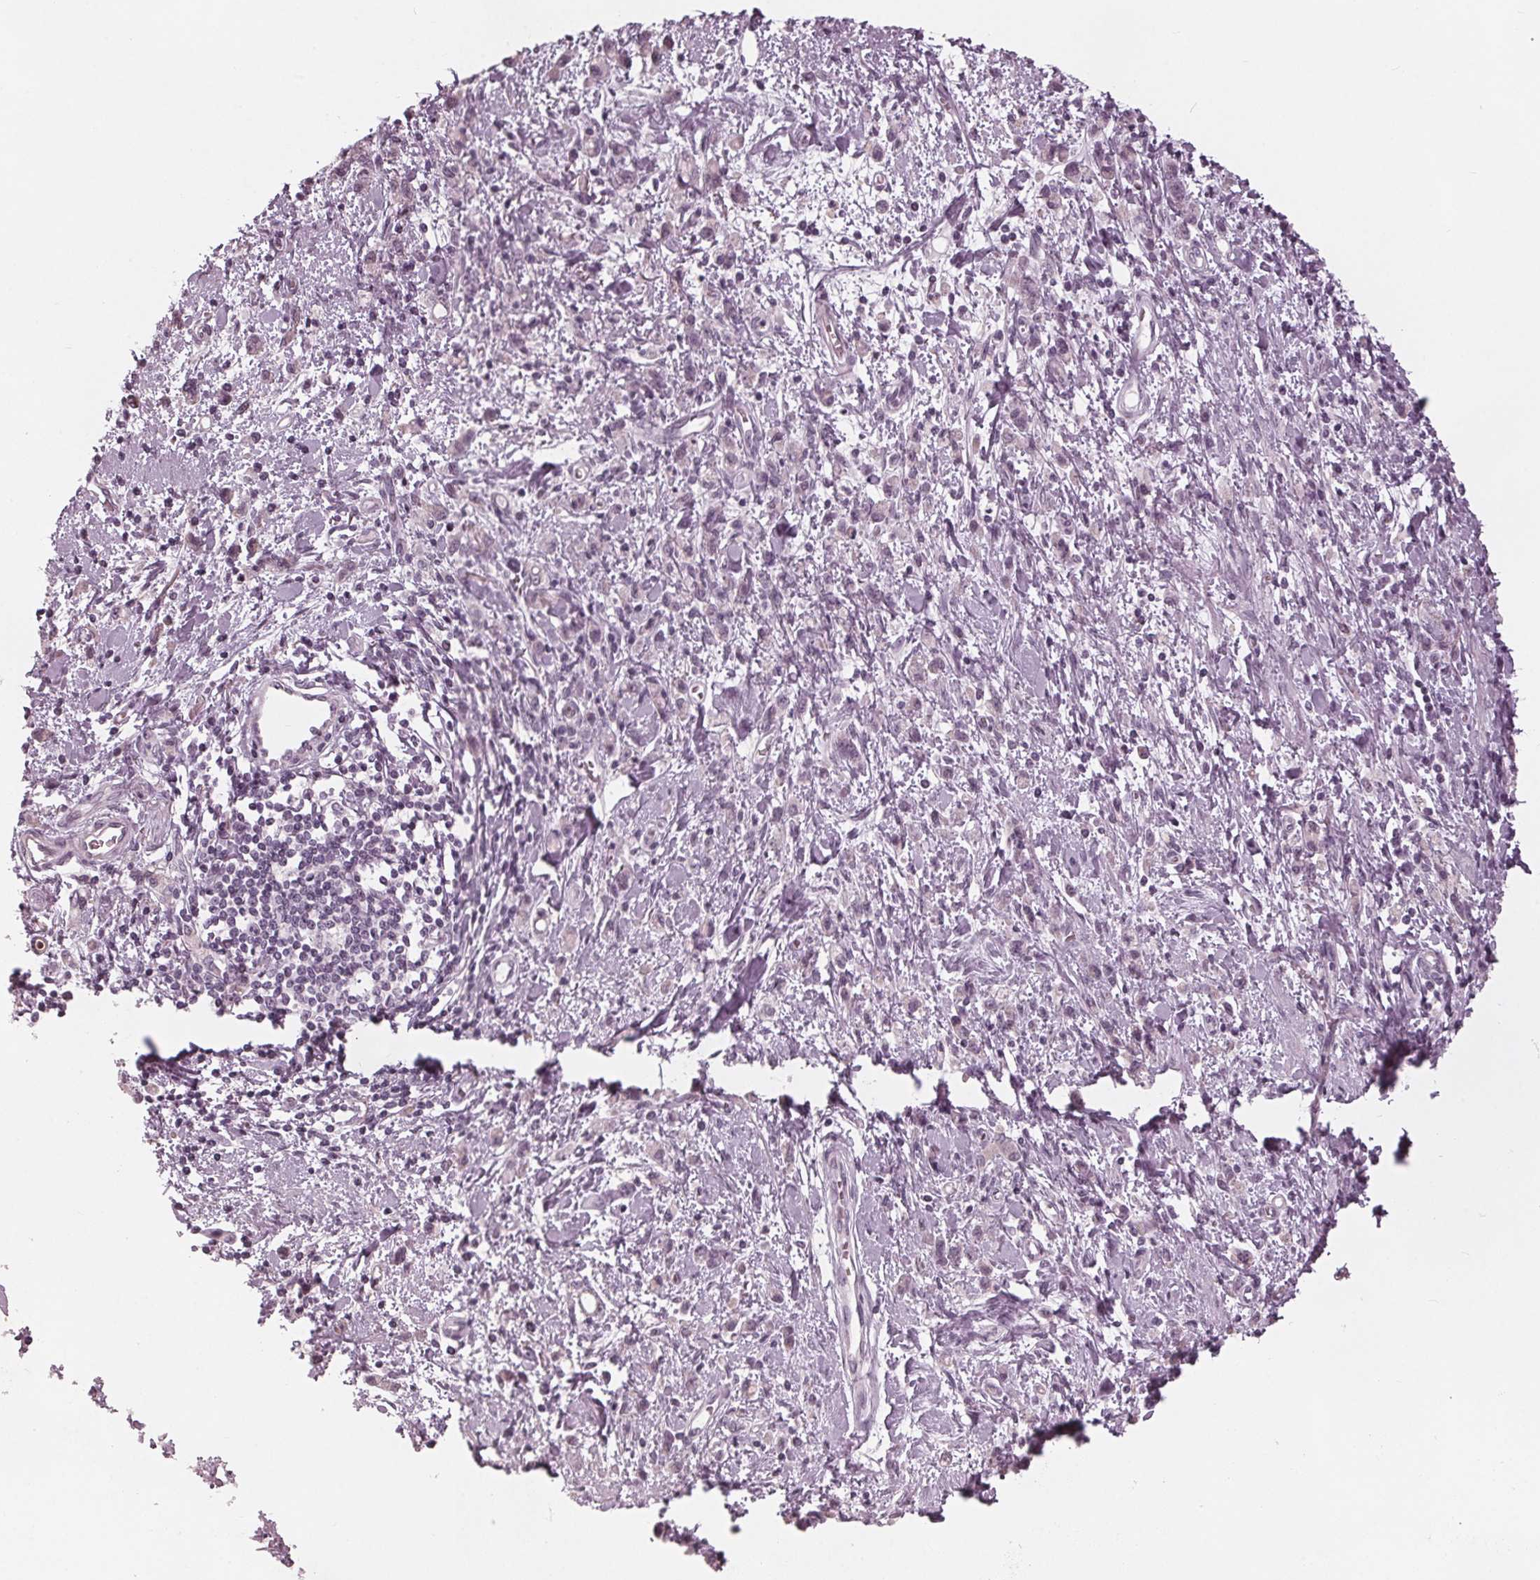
{"staining": {"intensity": "negative", "quantity": "none", "location": "none"}, "tissue": "stomach cancer", "cell_type": "Tumor cells", "image_type": "cancer", "snomed": [{"axis": "morphology", "description": "Adenocarcinoma, NOS"}, {"axis": "topography", "description": "Stomach"}], "caption": "Immunohistochemical staining of stomach cancer displays no significant positivity in tumor cells.", "gene": "ADPRHL1", "patient": {"sex": "male", "age": 77}}